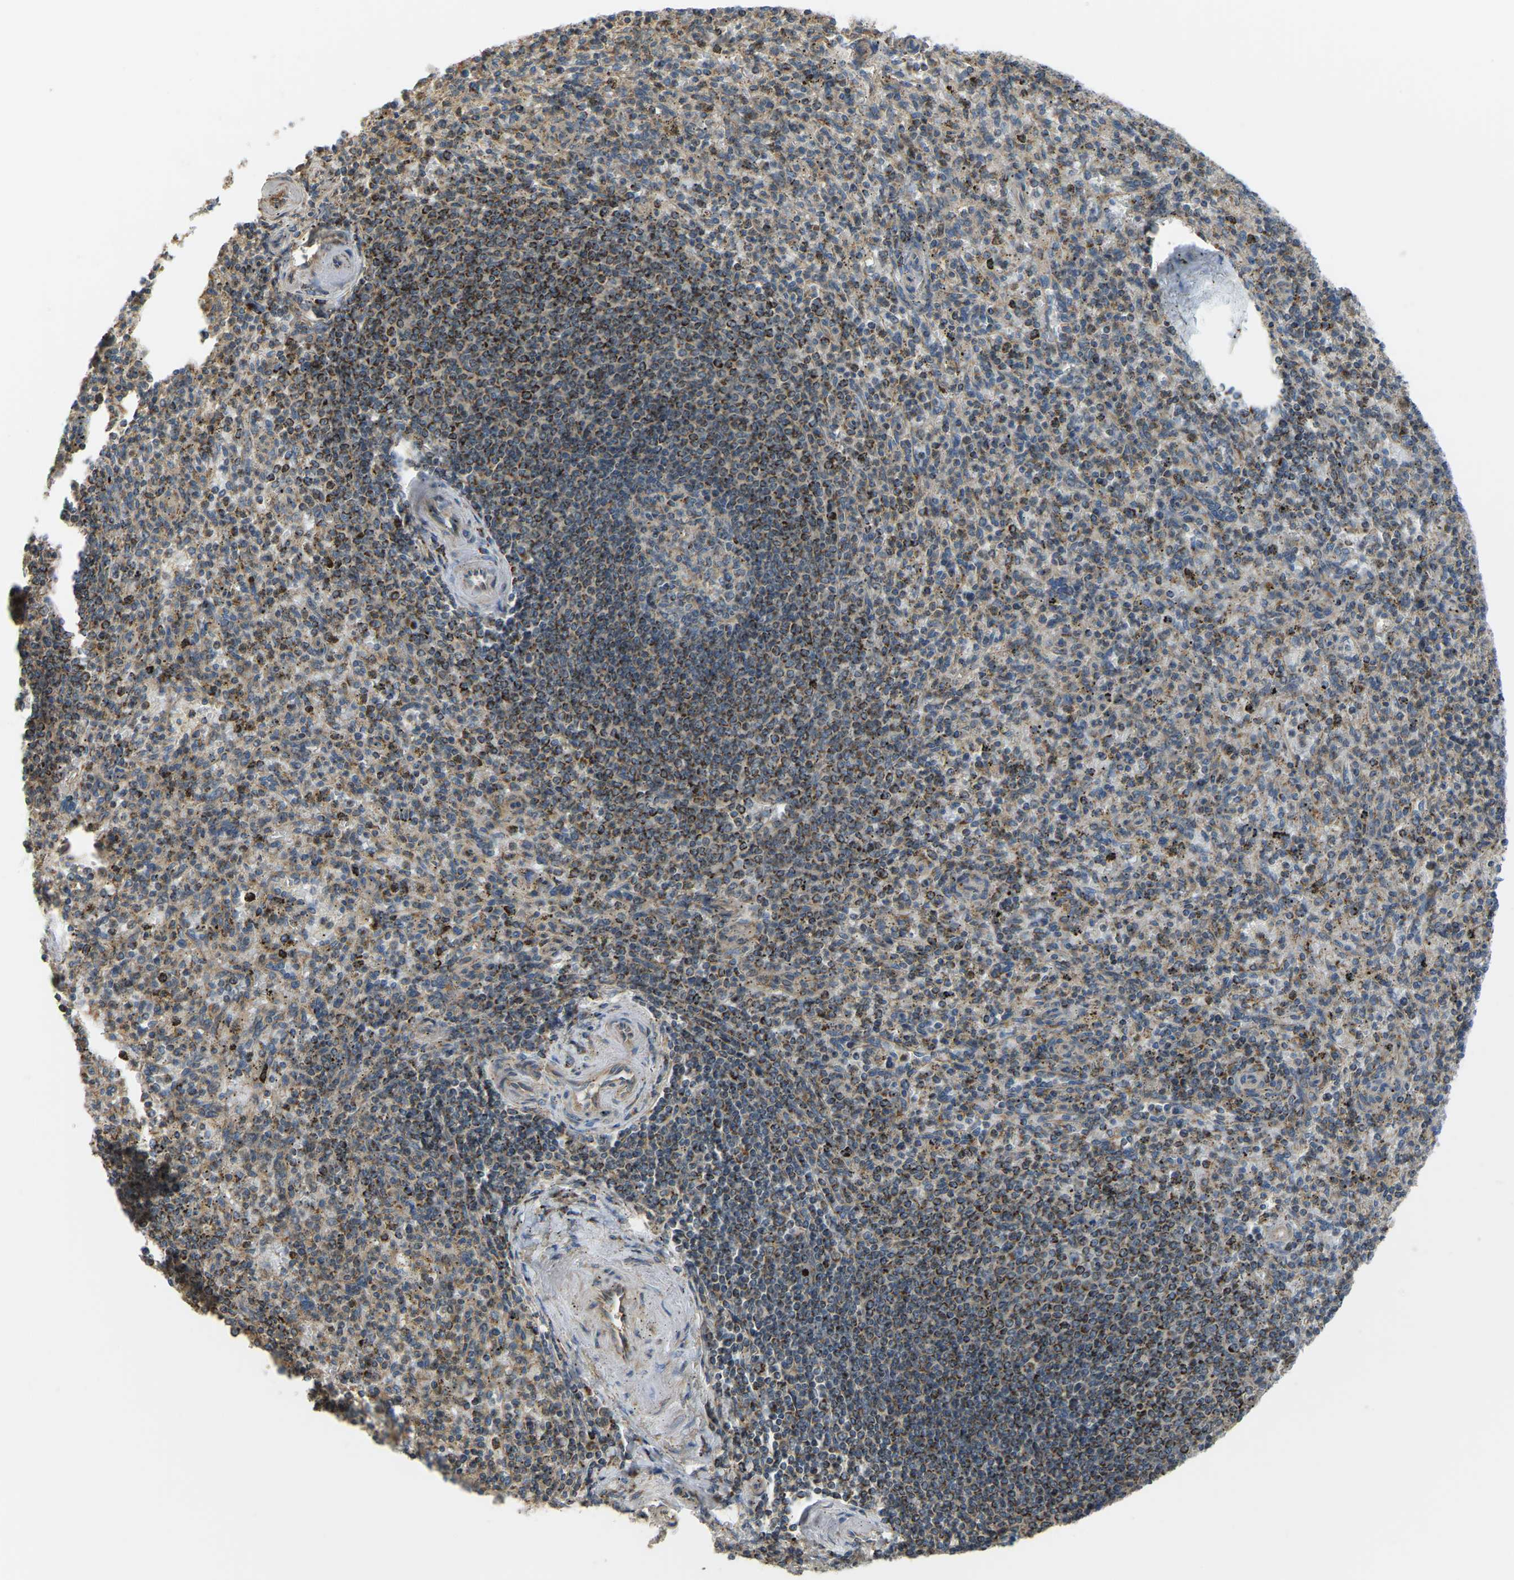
{"staining": {"intensity": "moderate", "quantity": "25%-75%", "location": "cytoplasmic/membranous"}, "tissue": "spleen", "cell_type": "Cells in red pulp", "image_type": "normal", "snomed": [{"axis": "morphology", "description": "Normal tissue, NOS"}, {"axis": "topography", "description": "Spleen"}], "caption": "There is medium levels of moderate cytoplasmic/membranous staining in cells in red pulp of benign spleen, as demonstrated by immunohistochemical staining (brown color).", "gene": "PSMD7", "patient": {"sex": "male", "age": 72}}